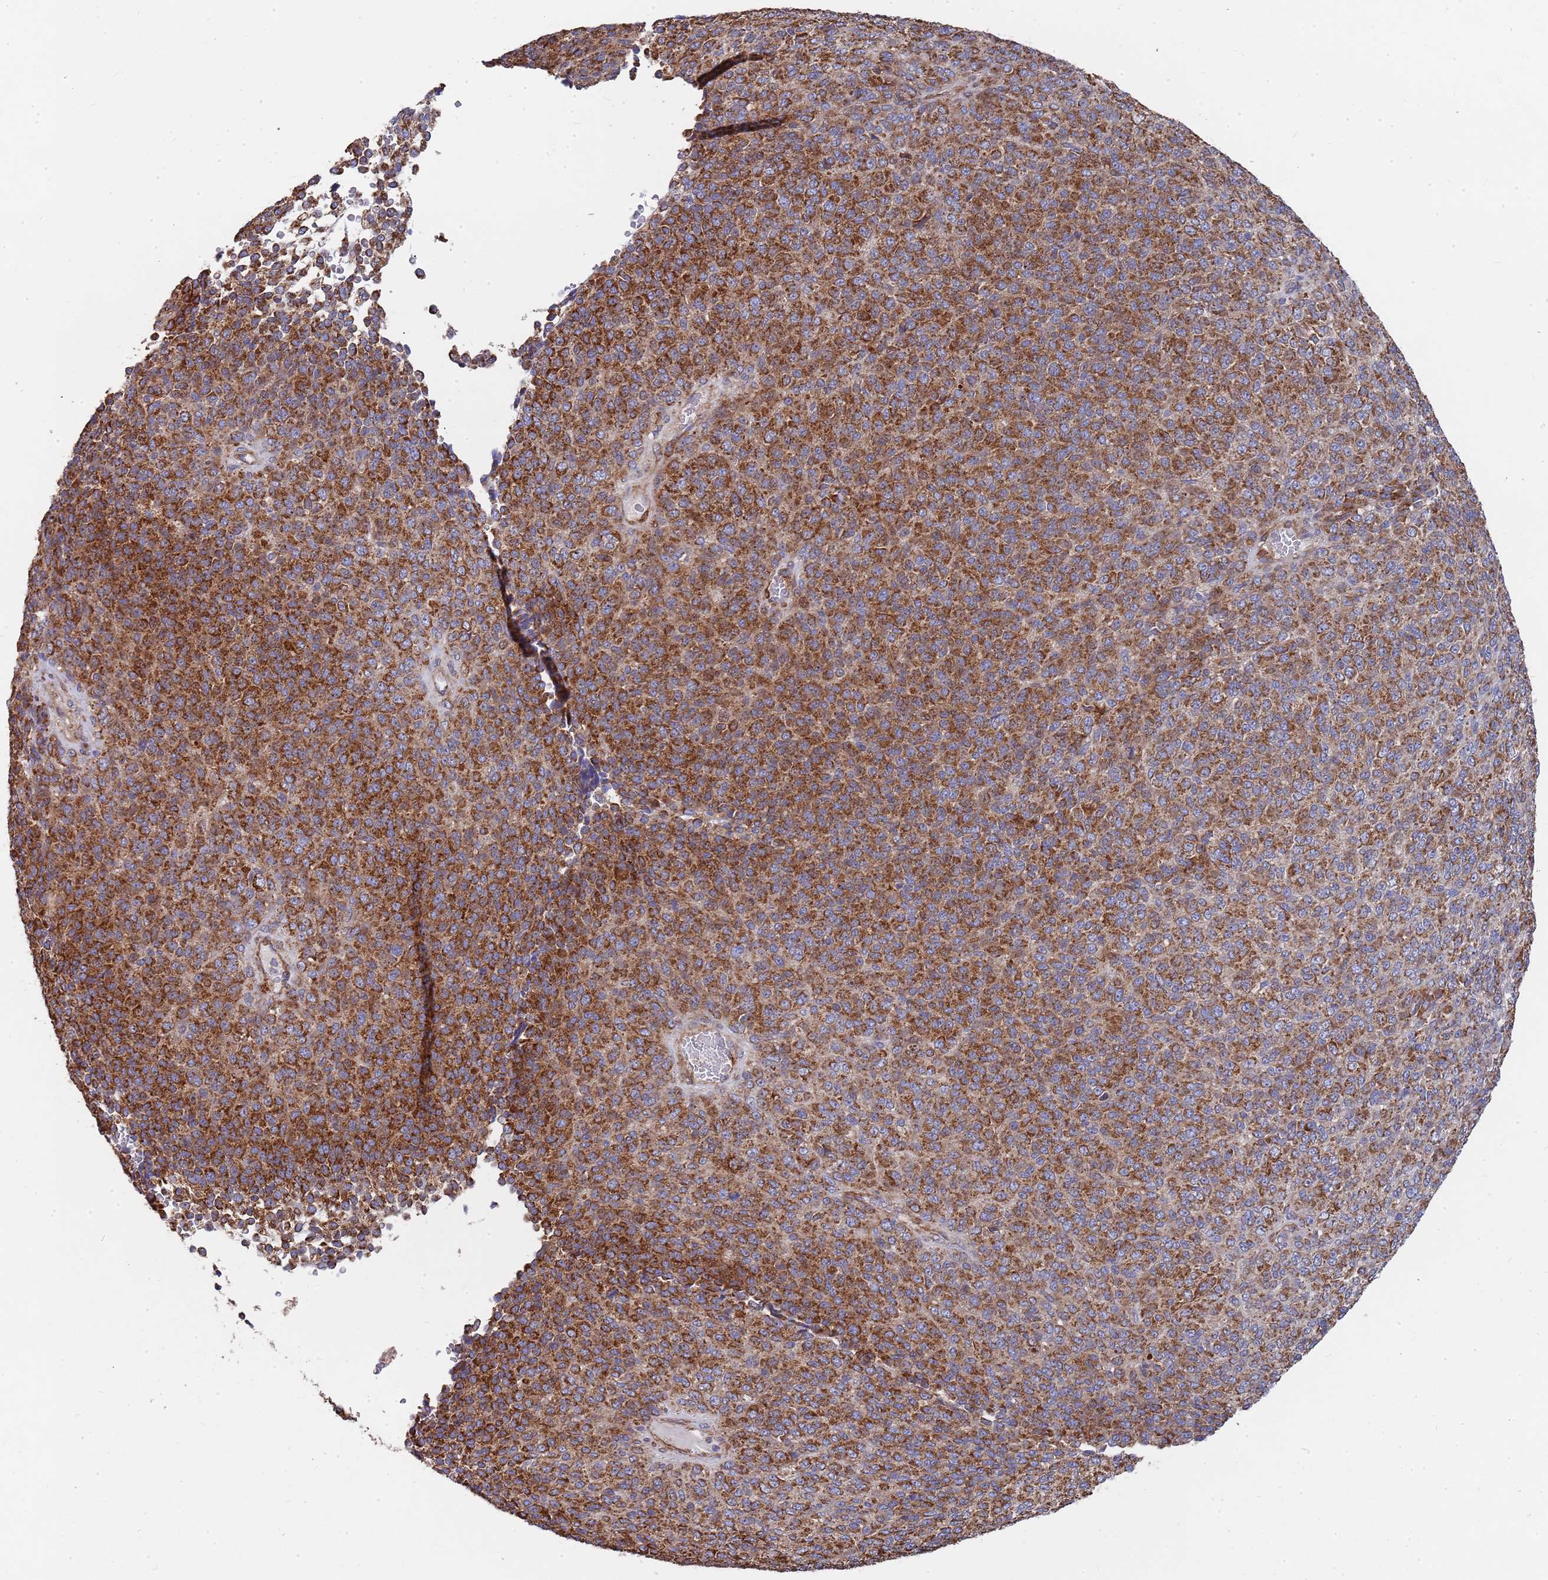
{"staining": {"intensity": "strong", "quantity": ">75%", "location": "cytoplasmic/membranous"}, "tissue": "melanoma", "cell_type": "Tumor cells", "image_type": "cancer", "snomed": [{"axis": "morphology", "description": "Malignant melanoma, Metastatic site"}, {"axis": "topography", "description": "Brain"}], "caption": "Protein expression analysis of human melanoma reveals strong cytoplasmic/membranous staining in approximately >75% of tumor cells. The protein of interest is stained brown, and the nuclei are stained in blue (DAB (3,3'-diaminobenzidine) IHC with brightfield microscopy, high magnification).", "gene": "WDFY3", "patient": {"sex": "female", "age": 56}}